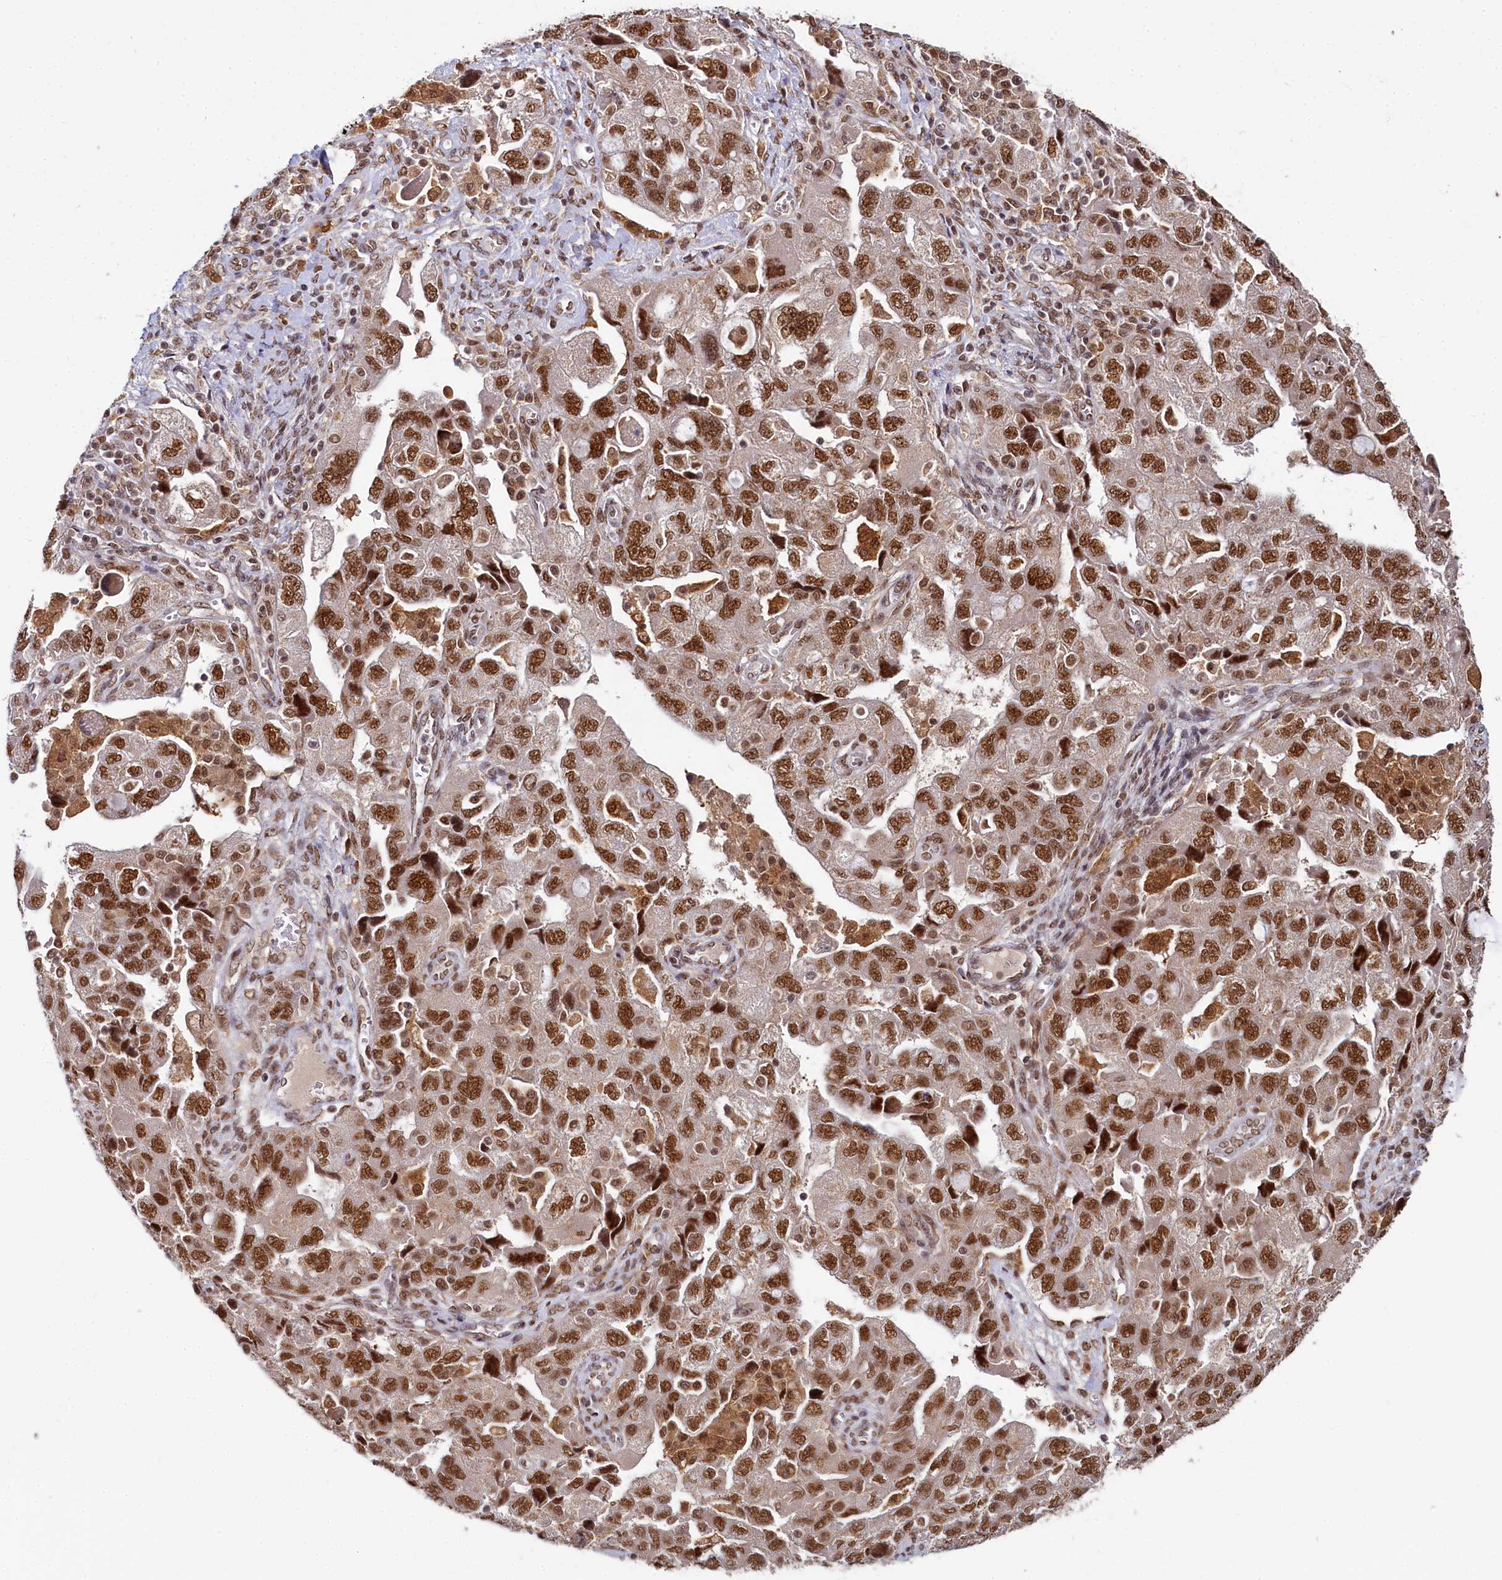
{"staining": {"intensity": "moderate", "quantity": ">75%", "location": "nuclear"}, "tissue": "ovarian cancer", "cell_type": "Tumor cells", "image_type": "cancer", "snomed": [{"axis": "morphology", "description": "Carcinoma, NOS"}, {"axis": "morphology", "description": "Cystadenocarcinoma, serous, NOS"}, {"axis": "topography", "description": "Ovary"}], "caption": "Tumor cells exhibit medium levels of moderate nuclear staining in approximately >75% of cells in human ovarian cancer.", "gene": "PPHLN1", "patient": {"sex": "female", "age": 69}}